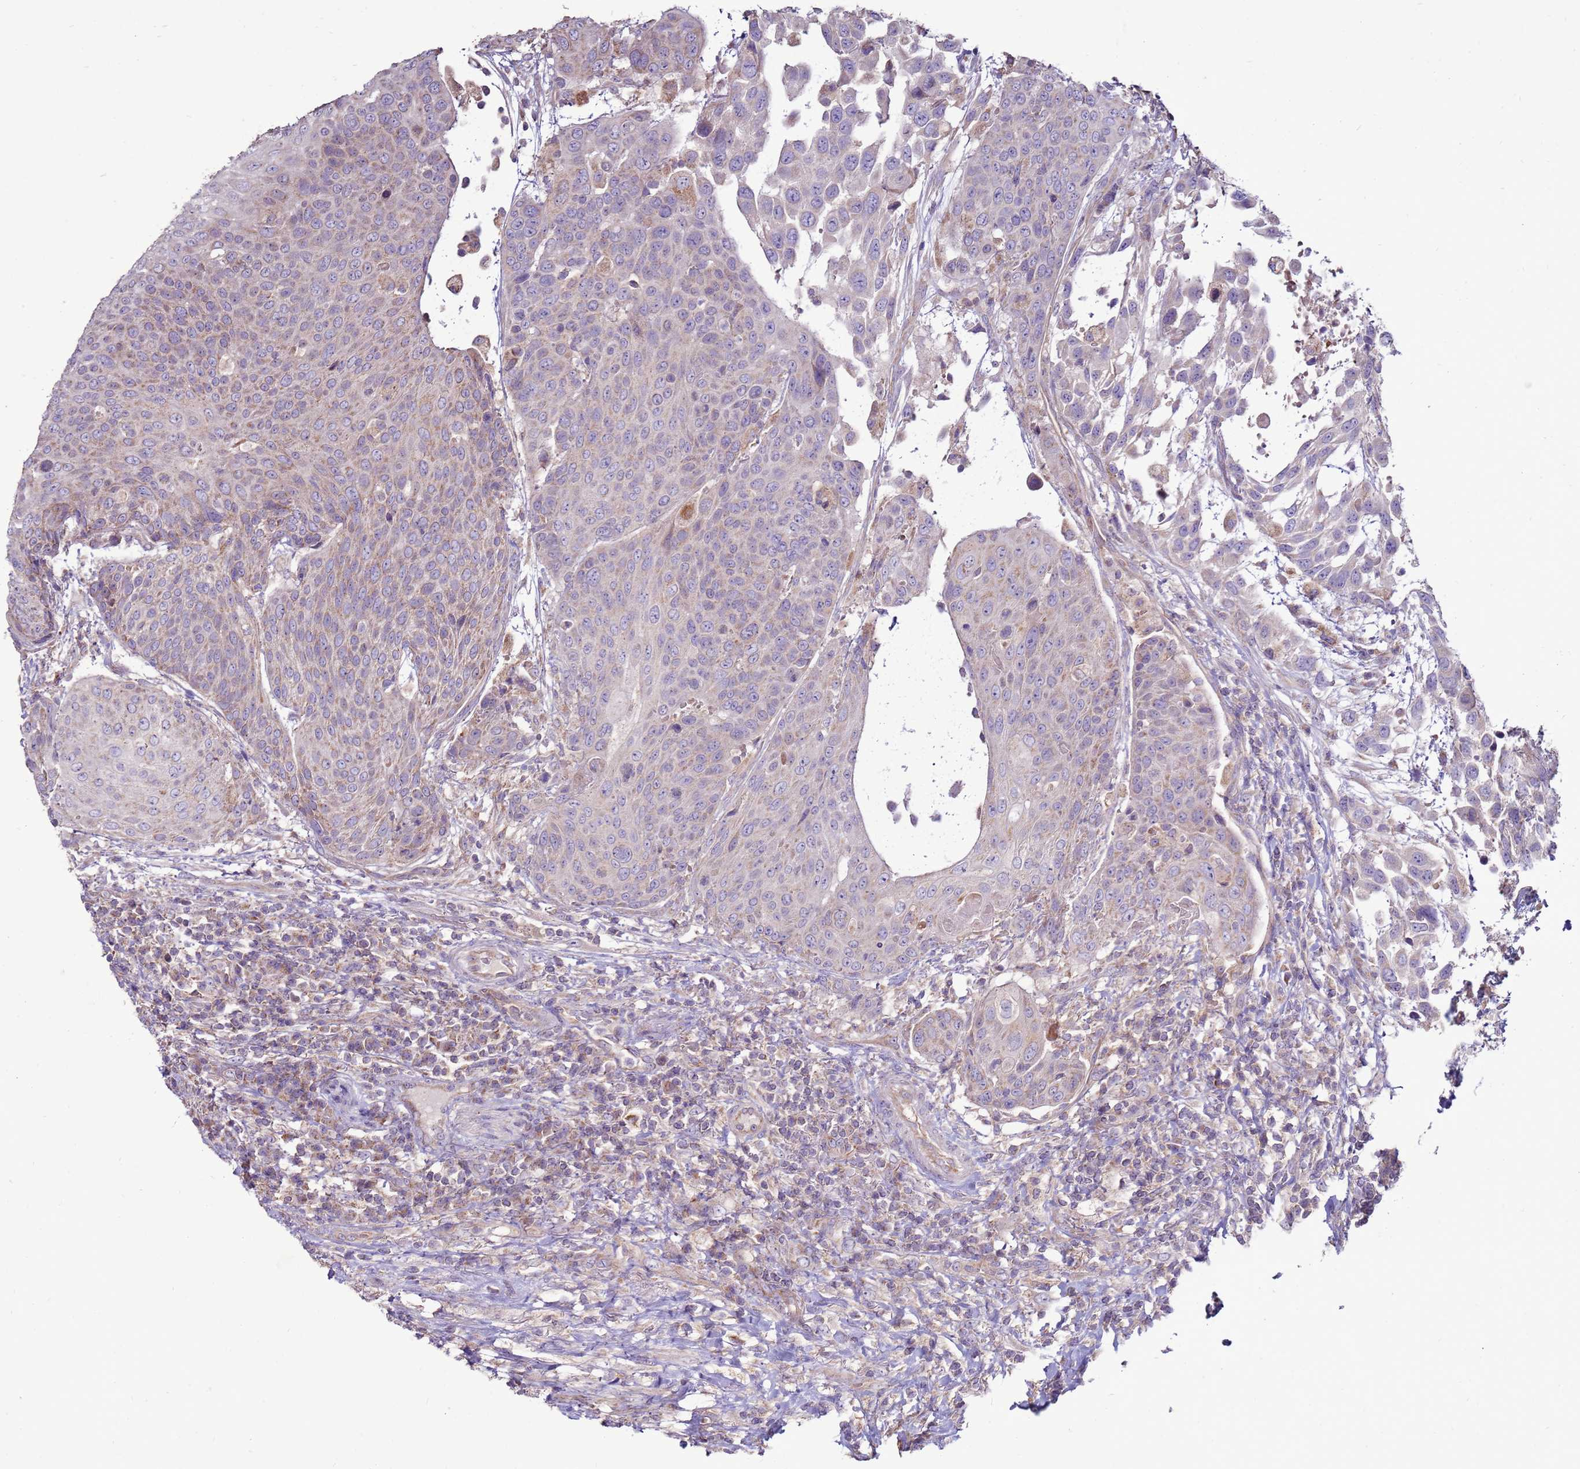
{"staining": {"intensity": "weak", "quantity": "<25%", "location": "cytoplasmic/membranous"}, "tissue": "urothelial cancer", "cell_type": "Tumor cells", "image_type": "cancer", "snomed": [{"axis": "morphology", "description": "Urothelial carcinoma, High grade"}, {"axis": "topography", "description": "Urinary bladder"}], "caption": "Immunohistochemistry (IHC) of human urothelial carcinoma (high-grade) reveals no positivity in tumor cells. (DAB (3,3'-diaminobenzidine) immunohistochemistry (IHC) visualized using brightfield microscopy, high magnification).", "gene": "TRAPPC4", "patient": {"sex": "female", "age": 70}}